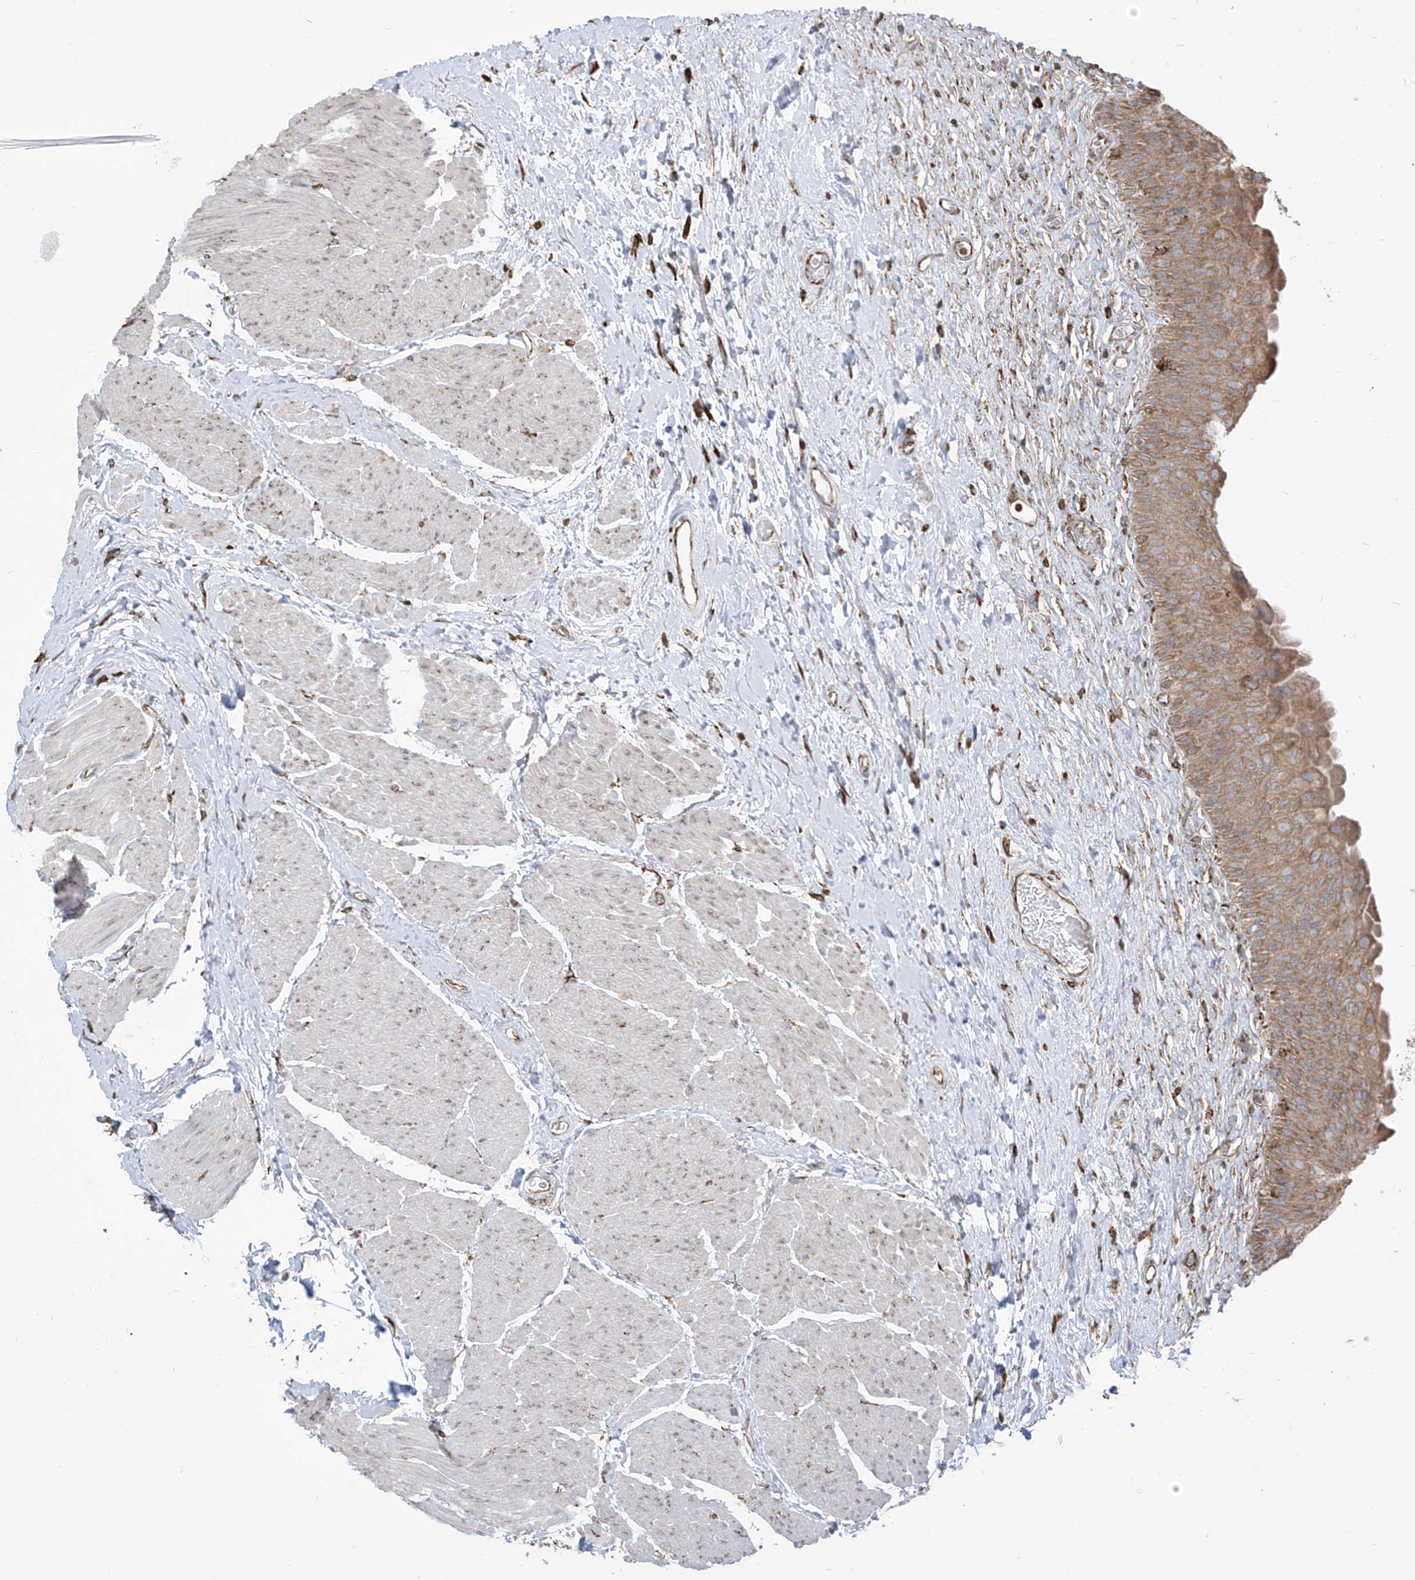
{"staining": {"intensity": "moderate", "quantity": ">75%", "location": "cytoplasmic/membranous"}, "tissue": "urinary bladder", "cell_type": "Urothelial cells", "image_type": "normal", "snomed": [{"axis": "morphology", "description": "Normal tissue, NOS"}, {"axis": "topography", "description": "Urinary bladder"}], "caption": "Urinary bladder stained with a brown dye shows moderate cytoplasmic/membranous positive staining in approximately >75% of urothelial cells.", "gene": "PDIA6", "patient": {"sex": "male", "age": 74}}